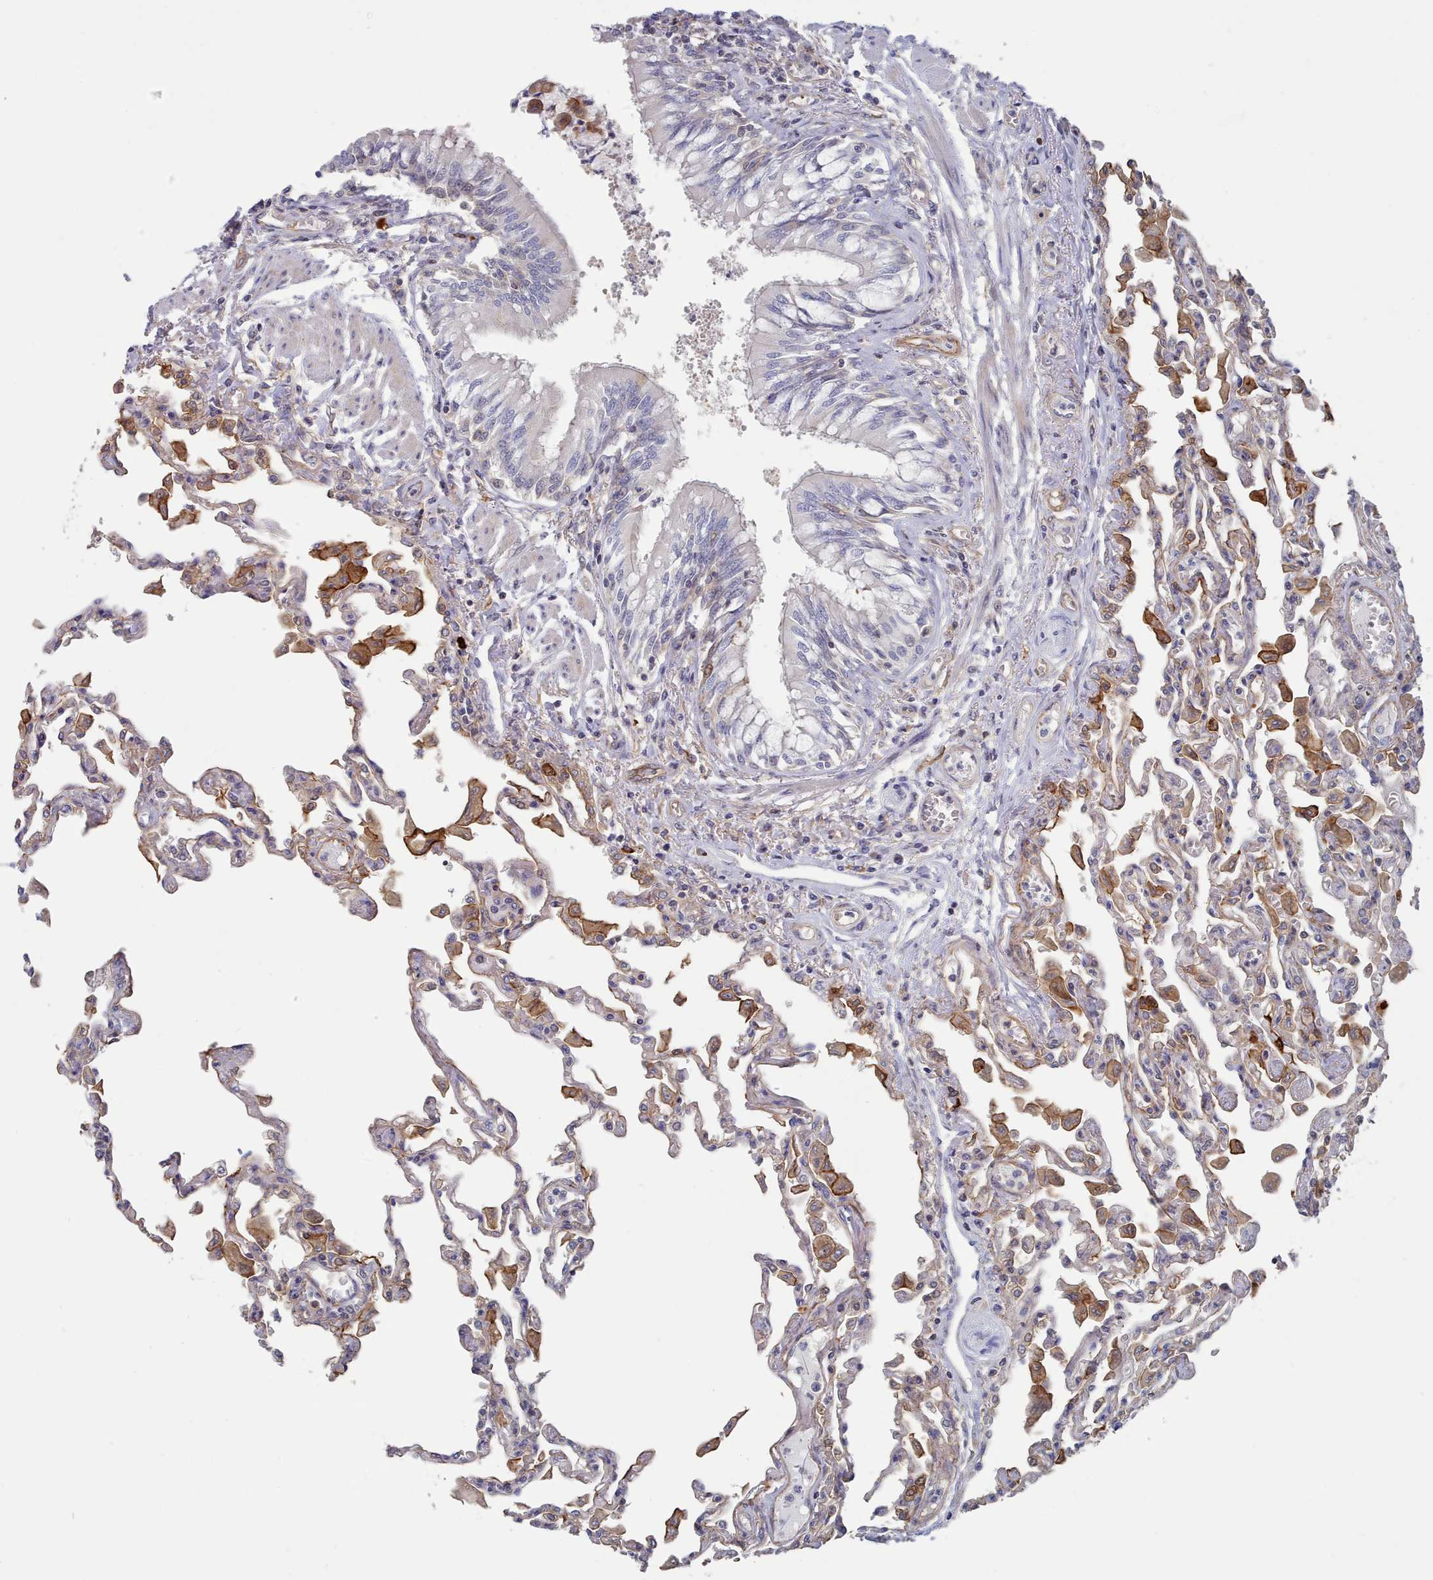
{"staining": {"intensity": "negative", "quantity": "none", "location": "none"}, "tissue": "lung", "cell_type": "Alveolar cells", "image_type": "normal", "snomed": [{"axis": "morphology", "description": "Normal tissue, NOS"}, {"axis": "topography", "description": "Bronchus"}, {"axis": "topography", "description": "Lung"}], "caption": "DAB immunohistochemical staining of benign human lung demonstrates no significant positivity in alveolar cells.", "gene": "G6PC1", "patient": {"sex": "female", "age": 49}}